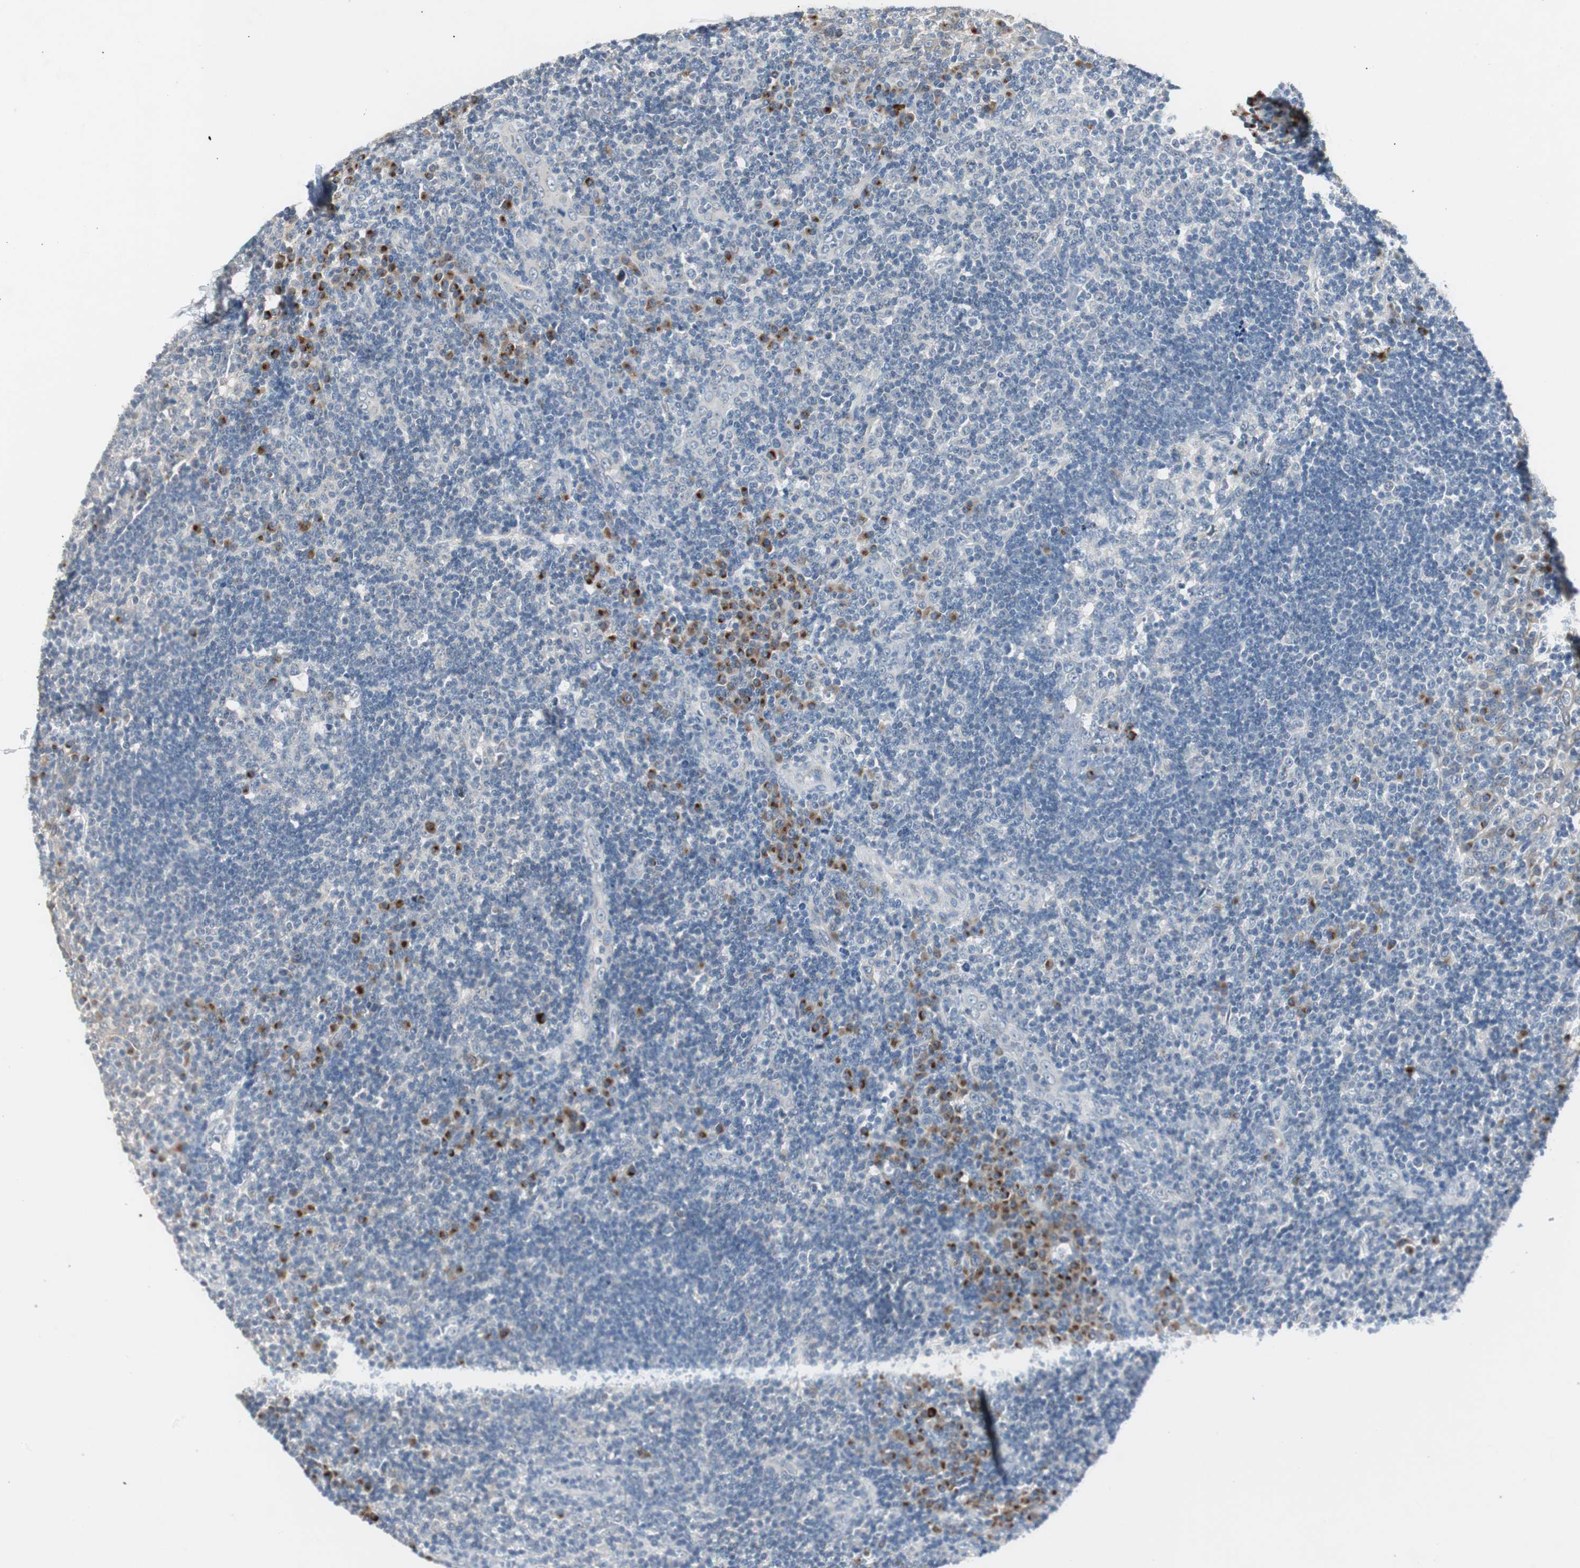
{"staining": {"intensity": "negative", "quantity": "none", "location": "none"}, "tissue": "tonsil", "cell_type": "Germinal center cells", "image_type": "normal", "snomed": [{"axis": "morphology", "description": "Normal tissue, NOS"}, {"axis": "topography", "description": "Tonsil"}], "caption": "High power microscopy histopathology image of an IHC histopathology image of benign tonsil, revealing no significant positivity in germinal center cells.", "gene": "SOX30", "patient": {"sex": "female", "age": 40}}